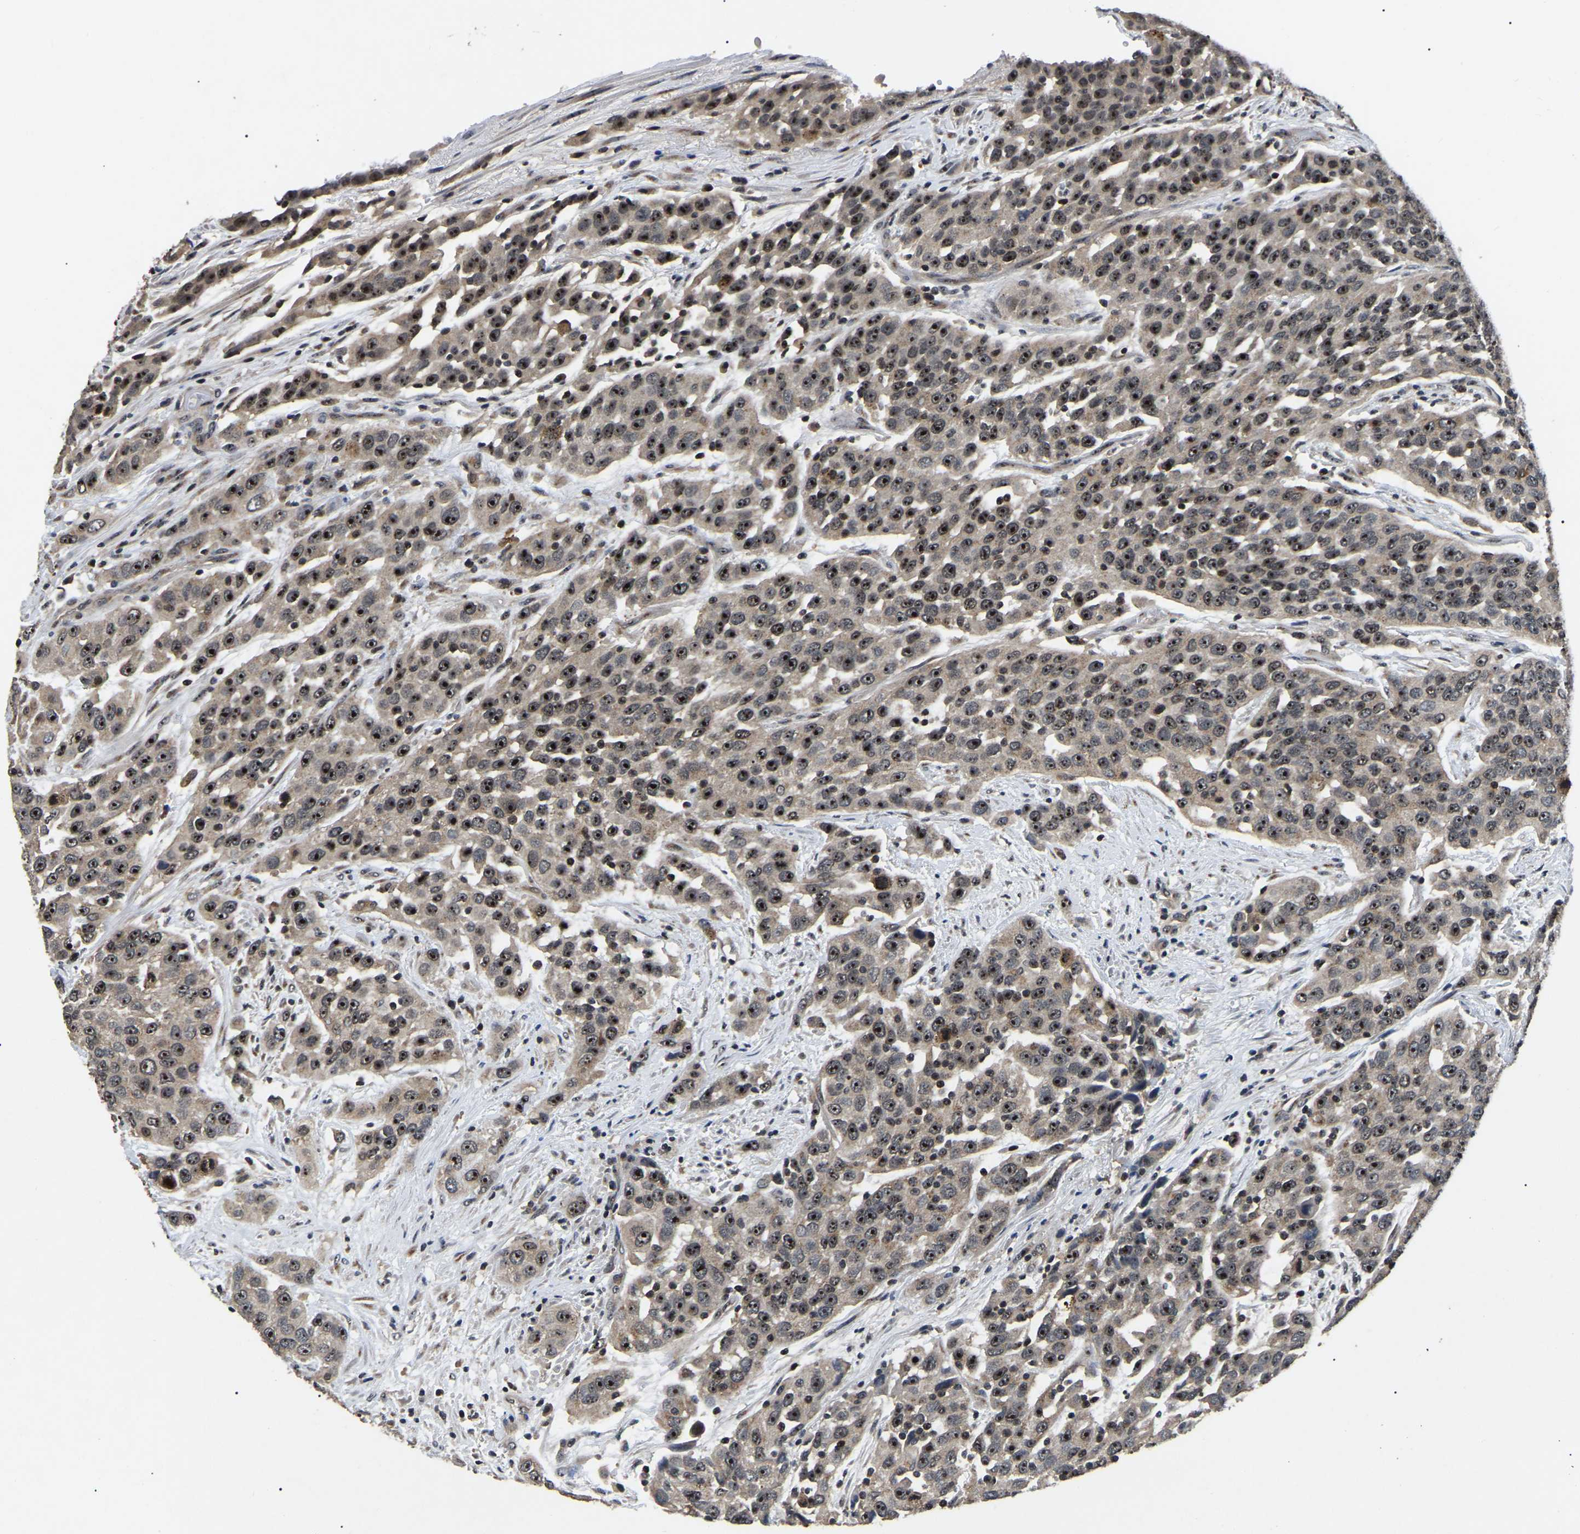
{"staining": {"intensity": "strong", "quantity": ">75%", "location": "nuclear"}, "tissue": "urothelial cancer", "cell_type": "Tumor cells", "image_type": "cancer", "snomed": [{"axis": "morphology", "description": "Urothelial carcinoma, High grade"}, {"axis": "topography", "description": "Urinary bladder"}], "caption": "High-grade urothelial carcinoma was stained to show a protein in brown. There is high levels of strong nuclear staining in about >75% of tumor cells. (brown staining indicates protein expression, while blue staining denotes nuclei).", "gene": "RBM28", "patient": {"sex": "female", "age": 80}}